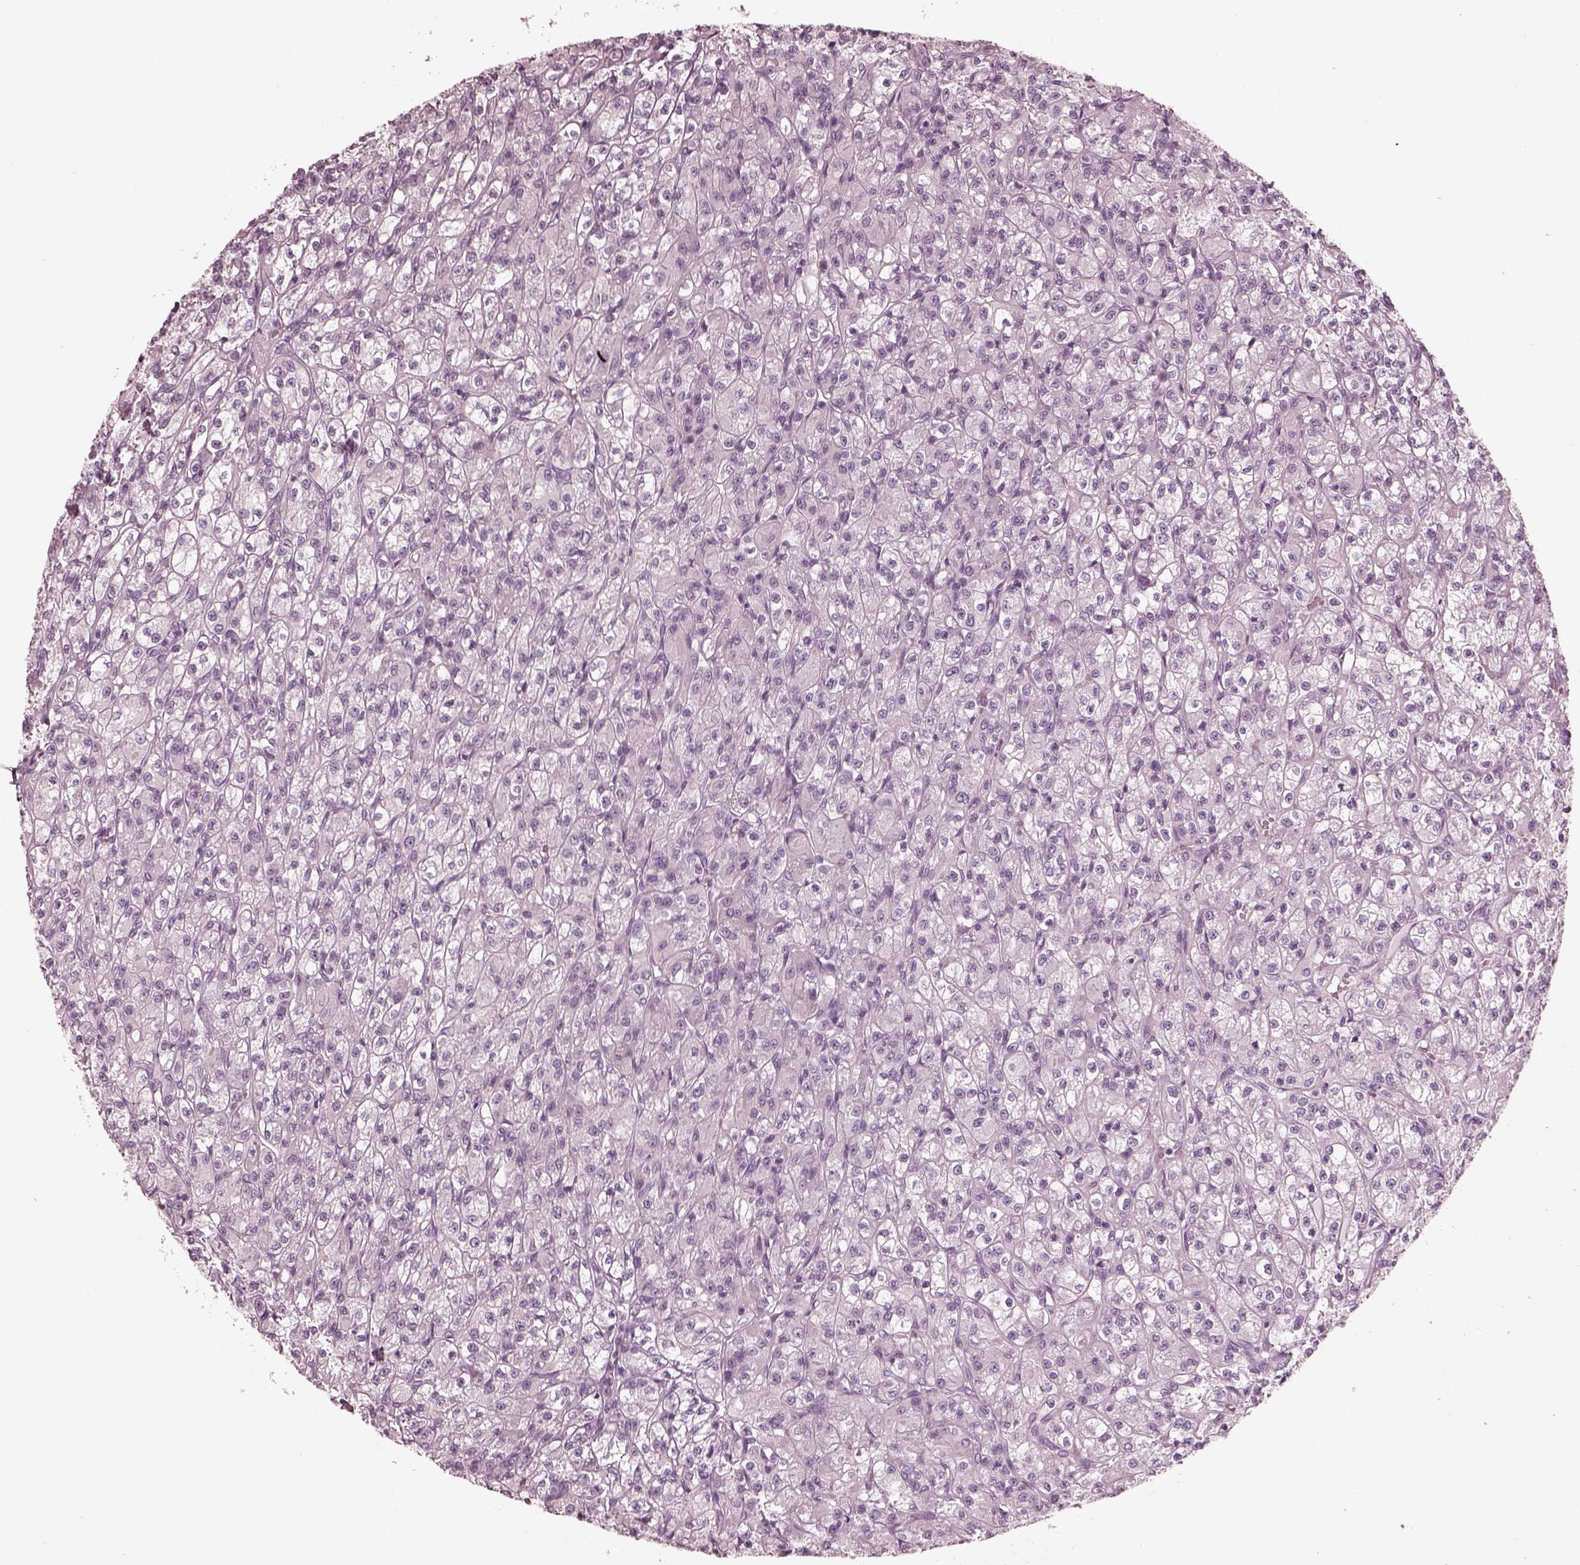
{"staining": {"intensity": "negative", "quantity": "none", "location": "none"}, "tissue": "renal cancer", "cell_type": "Tumor cells", "image_type": "cancer", "snomed": [{"axis": "morphology", "description": "Adenocarcinoma, NOS"}, {"axis": "topography", "description": "Kidney"}], "caption": "Tumor cells are negative for protein expression in human renal cancer. Brightfield microscopy of immunohistochemistry (IHC) stained with DAB (brown) and hematoxylin (blue), captured at high magnification.", "gene": "GRM6", "patient": {"sex": "female", "age": 70}}